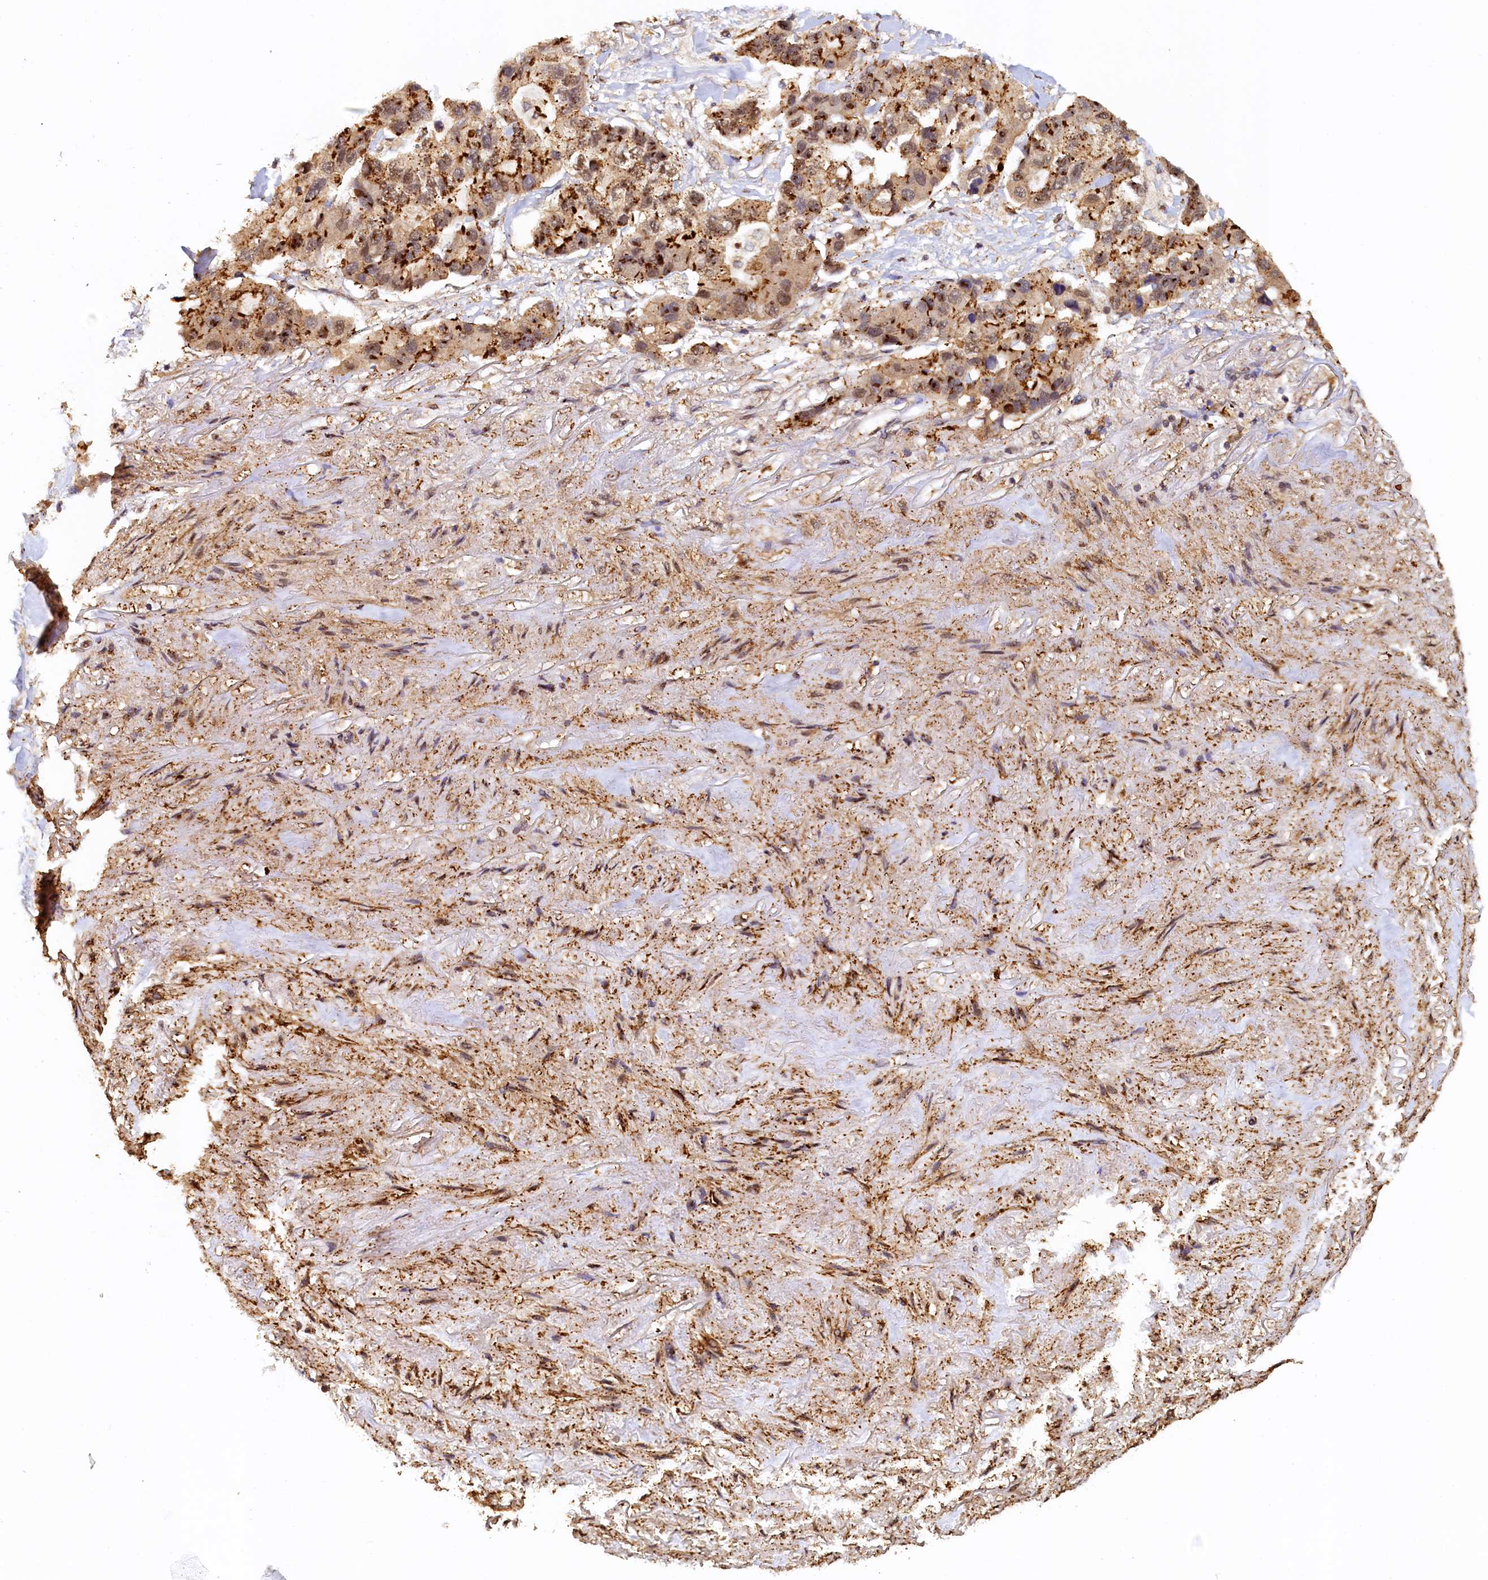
{"staining": {"intensity": "moderate", "quantity": ">75%", "location": "cytoplasmic/membranous,nuclear"}, "tissue": "lung cancer", "cell_type": "Tumor cells", "image_type": "cancer", "snomed": [{"axis": "morphology", "description": "Adenocarcinoma, NOS"}, {"axis": "topography", "description": "Lung"}], "caption": "Lung adenocarcinoma stained for a protein (brown) exhibits moderate cytoplasmic/membranous and nuclear positive expression in about >75% of tumor cells.", "gene": "UBL7", "patient": {"sex": "female", "age": 54}}